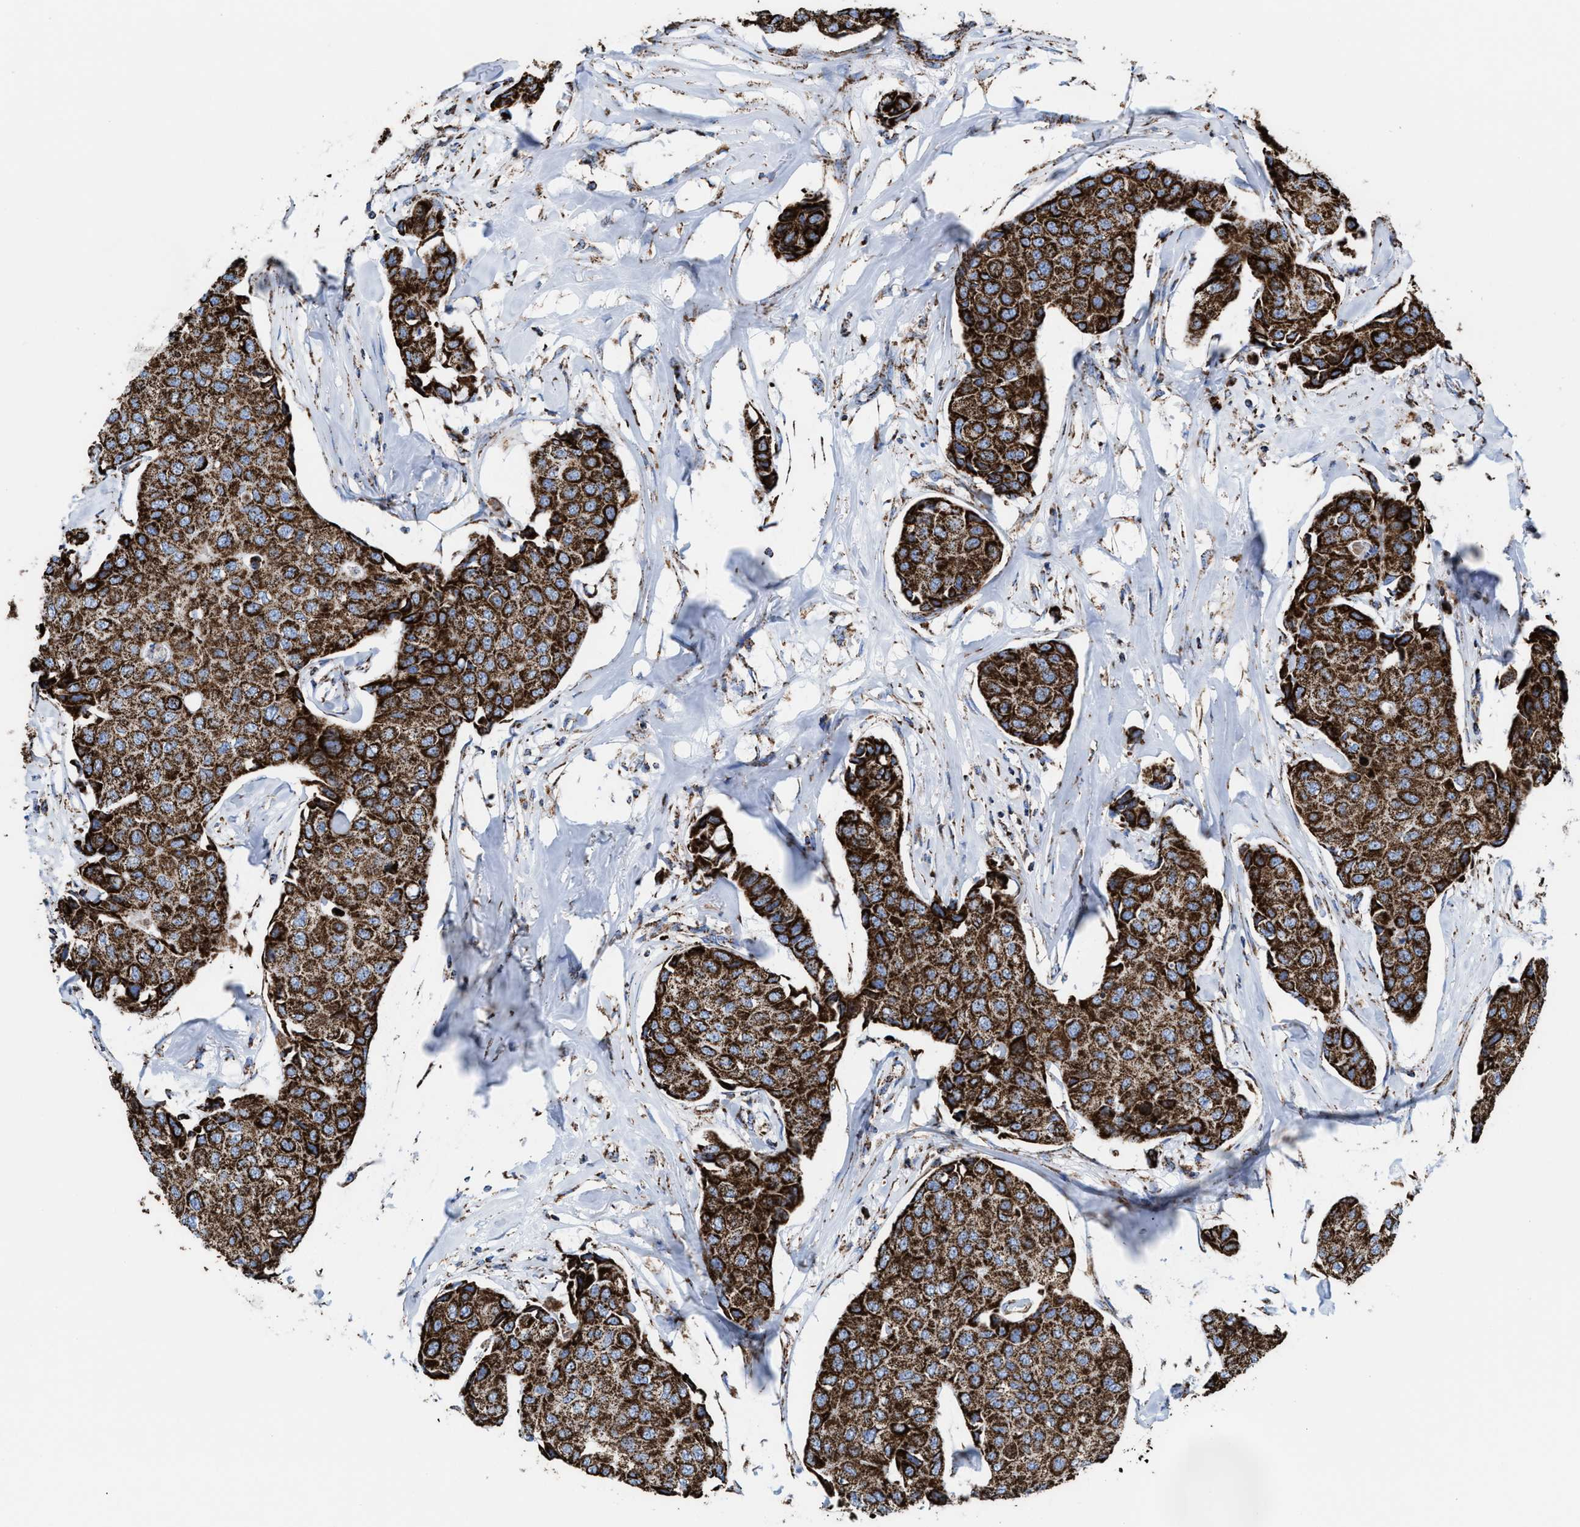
{"staining": {"intensity": "strong", "quantity": ">75%", "location": "cytoplasmic/membranous"}, "tissue": "breast cancer", "cell_type": "Tumor cells", "image_type": "cancer", "snomed": [{"axis": "morphology", "description": "Duct carcinoma"}, {"axis": "topography", "description": "Breast"}], "caption": "Breast intraductal carcinoma stained with immunohistochemistry displays strong cytoplasmic/membranous staining in about >75% of tumor cells.", "gene": "ECHS1", "patient": {"sex": "female", "age": 80}}